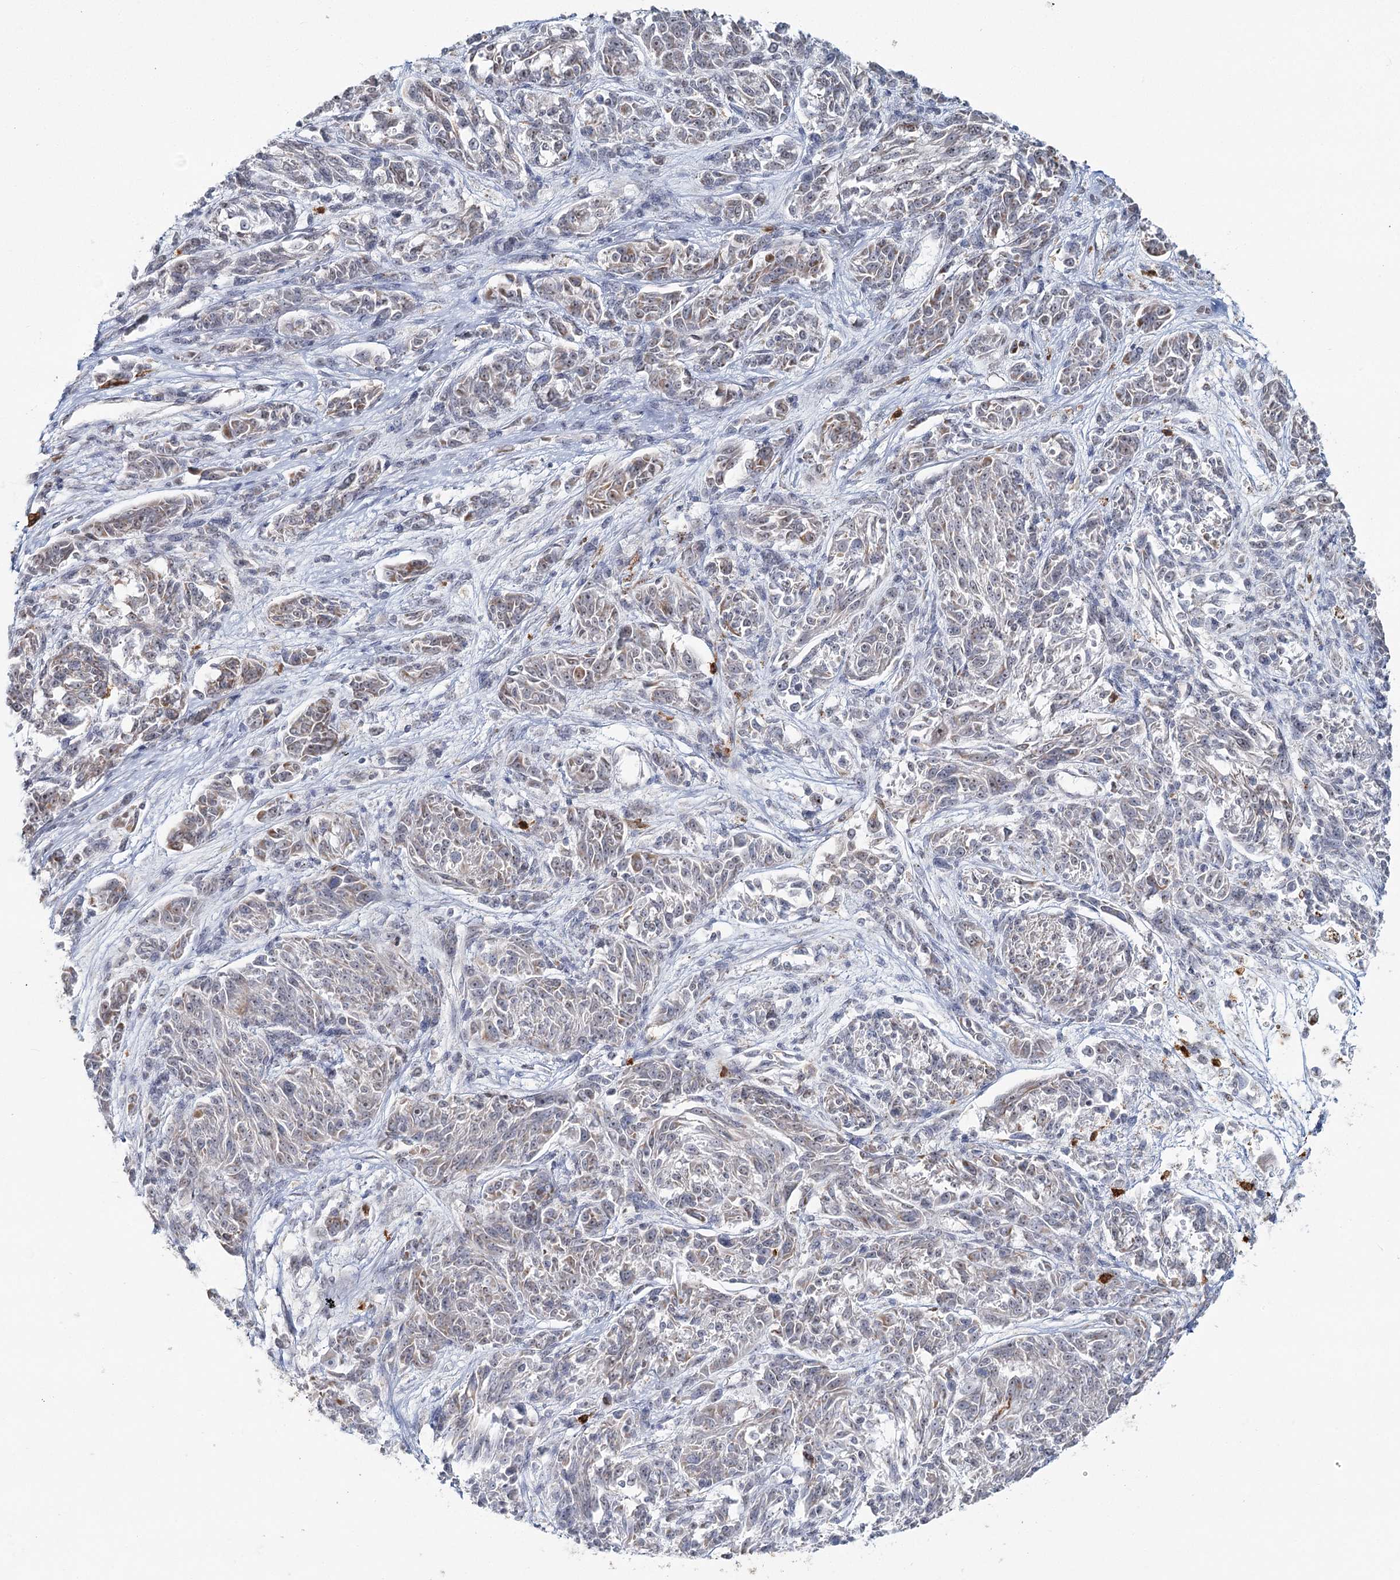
{"staining": {"intensity": "weak", "quantity": "<25%", "location": "cytoplasmic/membranous"}, "tissue": "melanoma", "cell_type": "Tumor cells", "image_type": "cancer", "snomed": [{"axis": "morphology", "description": "Malignant melanoma, NOS"}, {"axis": "topography", "description": "Skin"}], "caption": "IHC micrograph of melanoma stained for a protein (brown), which demonstrates no staining in tumor cells.", "gene": "ATAD1", "patient": {"sex": "male", "age": 53}}